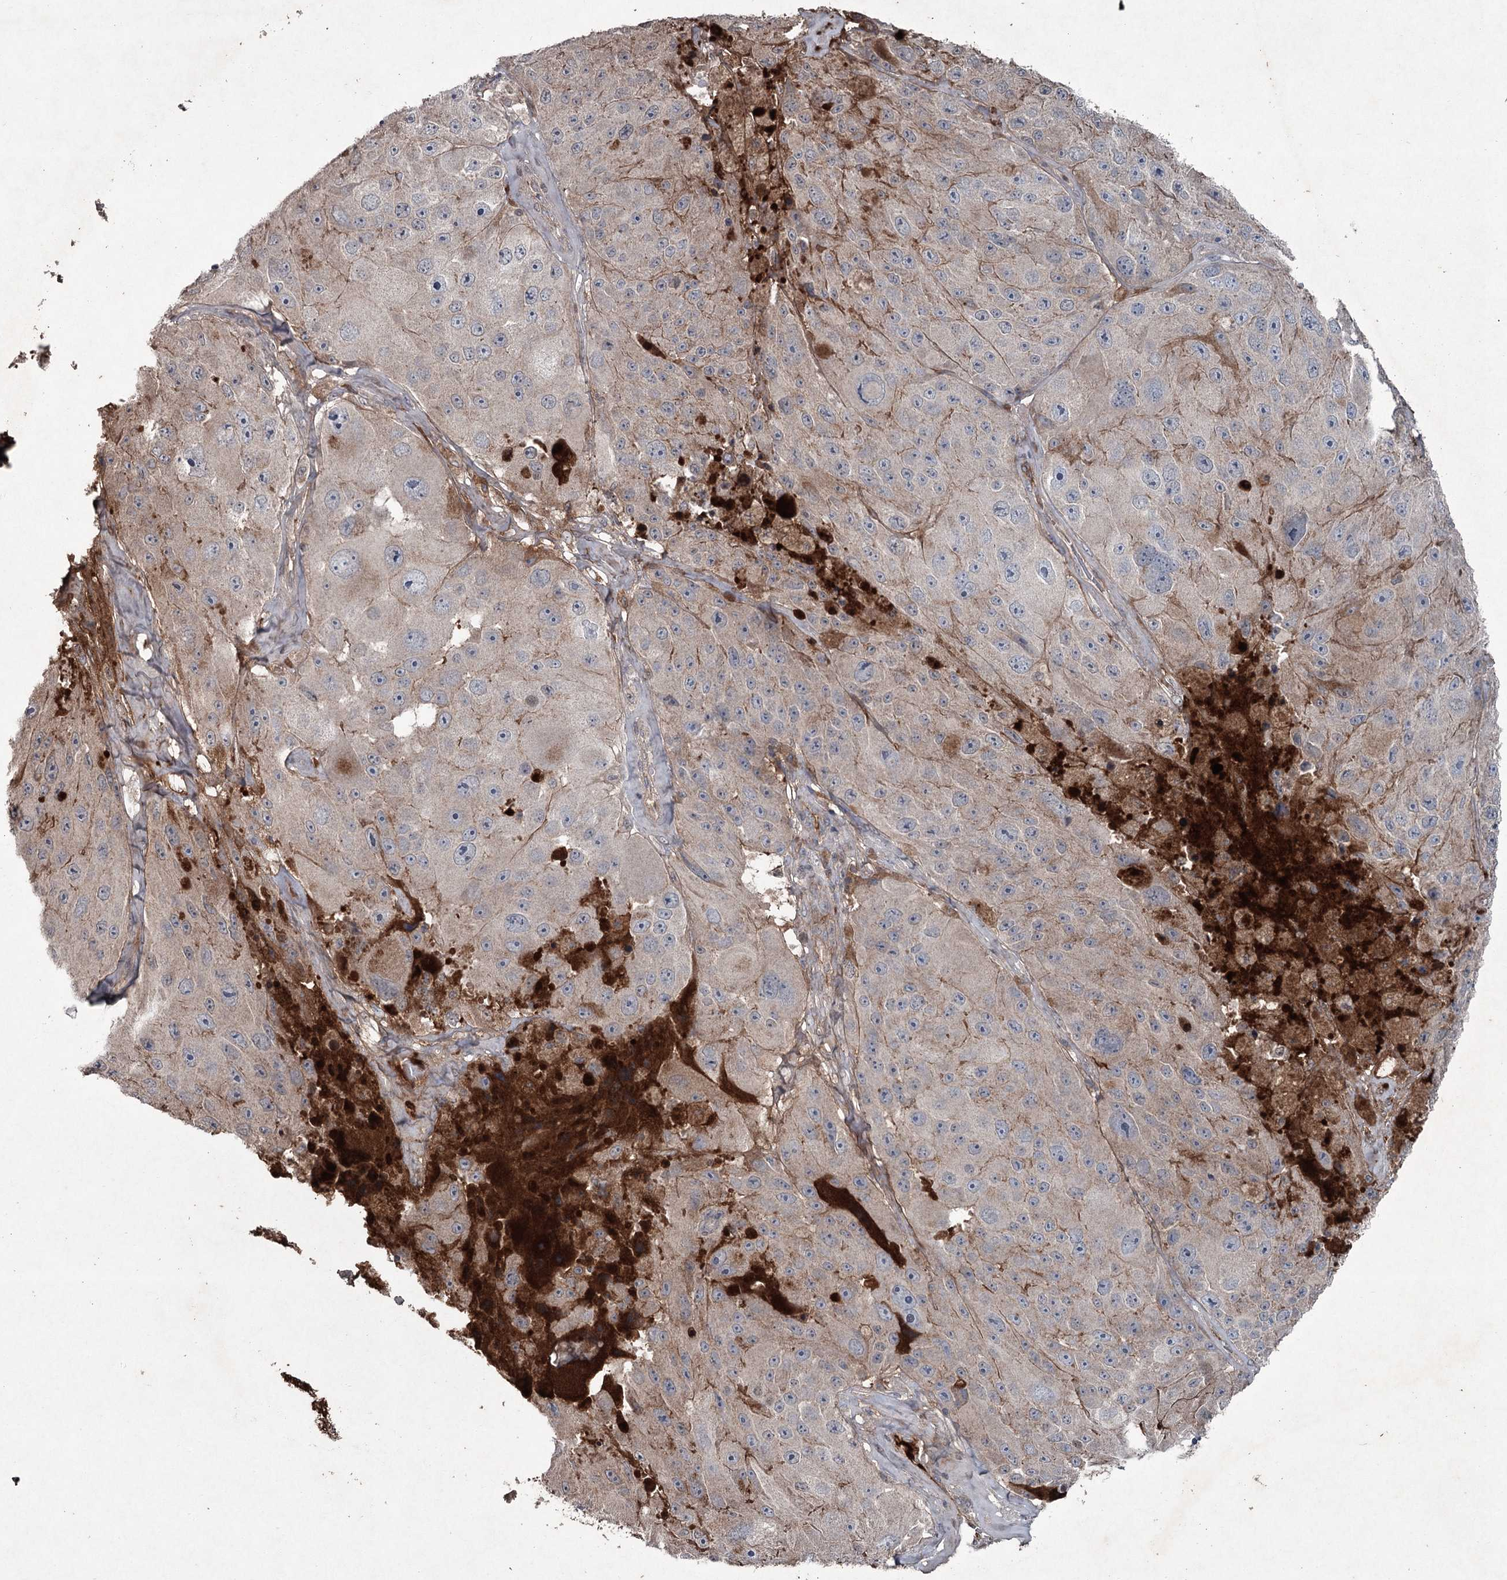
{"staining": {"intensity": "weak", "quantity": "<25%", "location": "cytoplasmic/membranous"}, "tissue": "melanoma", "cell_type": "Tumor cells", "image_type": "cancer", "snomed": [{"axis": "morphology", "description": "Malignant melanoma, Metastatic site"}, {"axis": "topography", "description": "Lymph node"}], "caption": "Immunohistochemical staining of melanoma demonstrates no significant expression in tumor cells.", "gene": "PGLYRP2", "patient": {"sex": "male", "age": 62}}